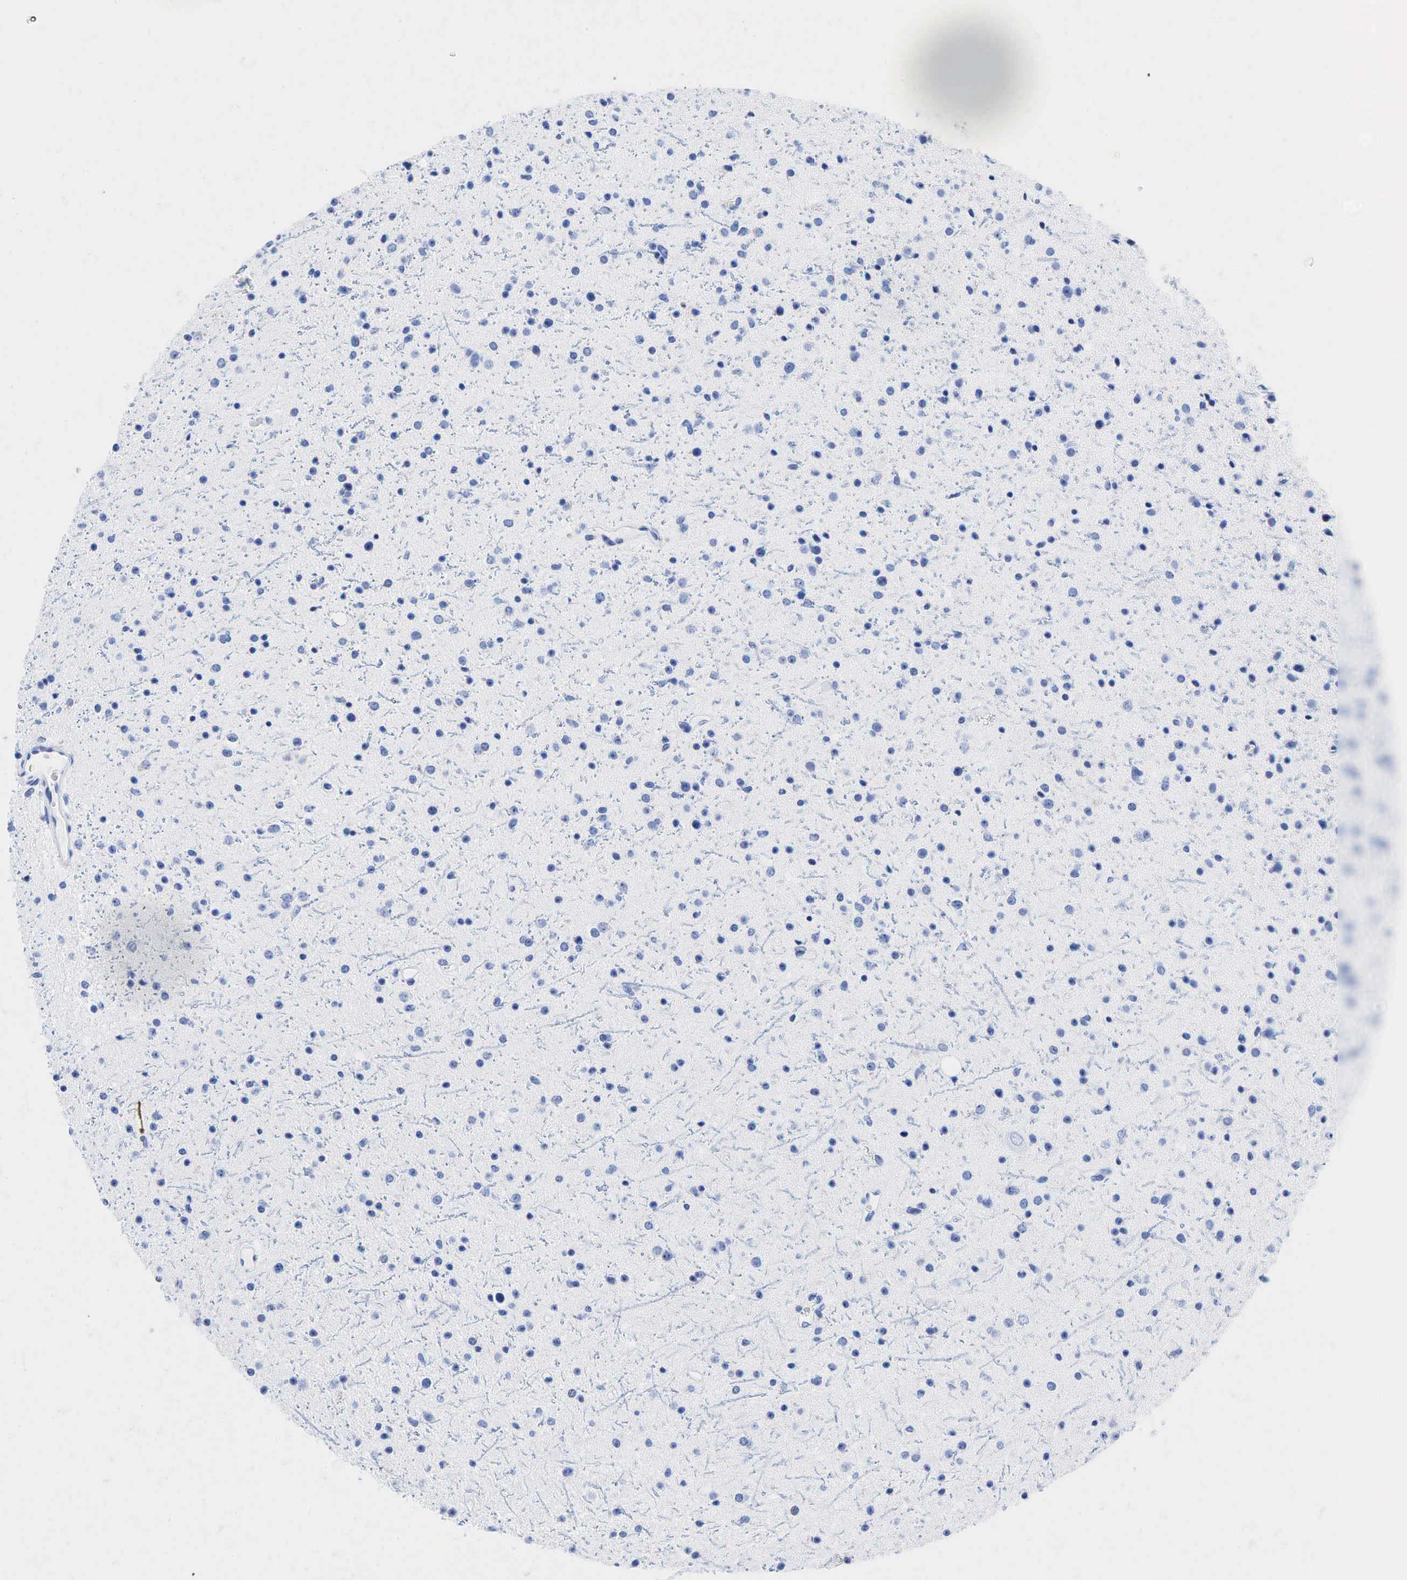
{"staining": {"intensity": "negative", "quantity": "none", "location": "none"}, "tissue": "glioma", "cell_type": "Tumor cells", "image_type": "cancer", "snomed": [{"axis": "morphology", "description": "Glioma, malignant, Low grade"}, {"axis": "topography", "description": "Brain"}], "caption": "Tumor cells are negative for brown protein staining in malignant glioma (low-grade).", "gene": "INHA", "patient": {"sex": "female", "age": 46}}